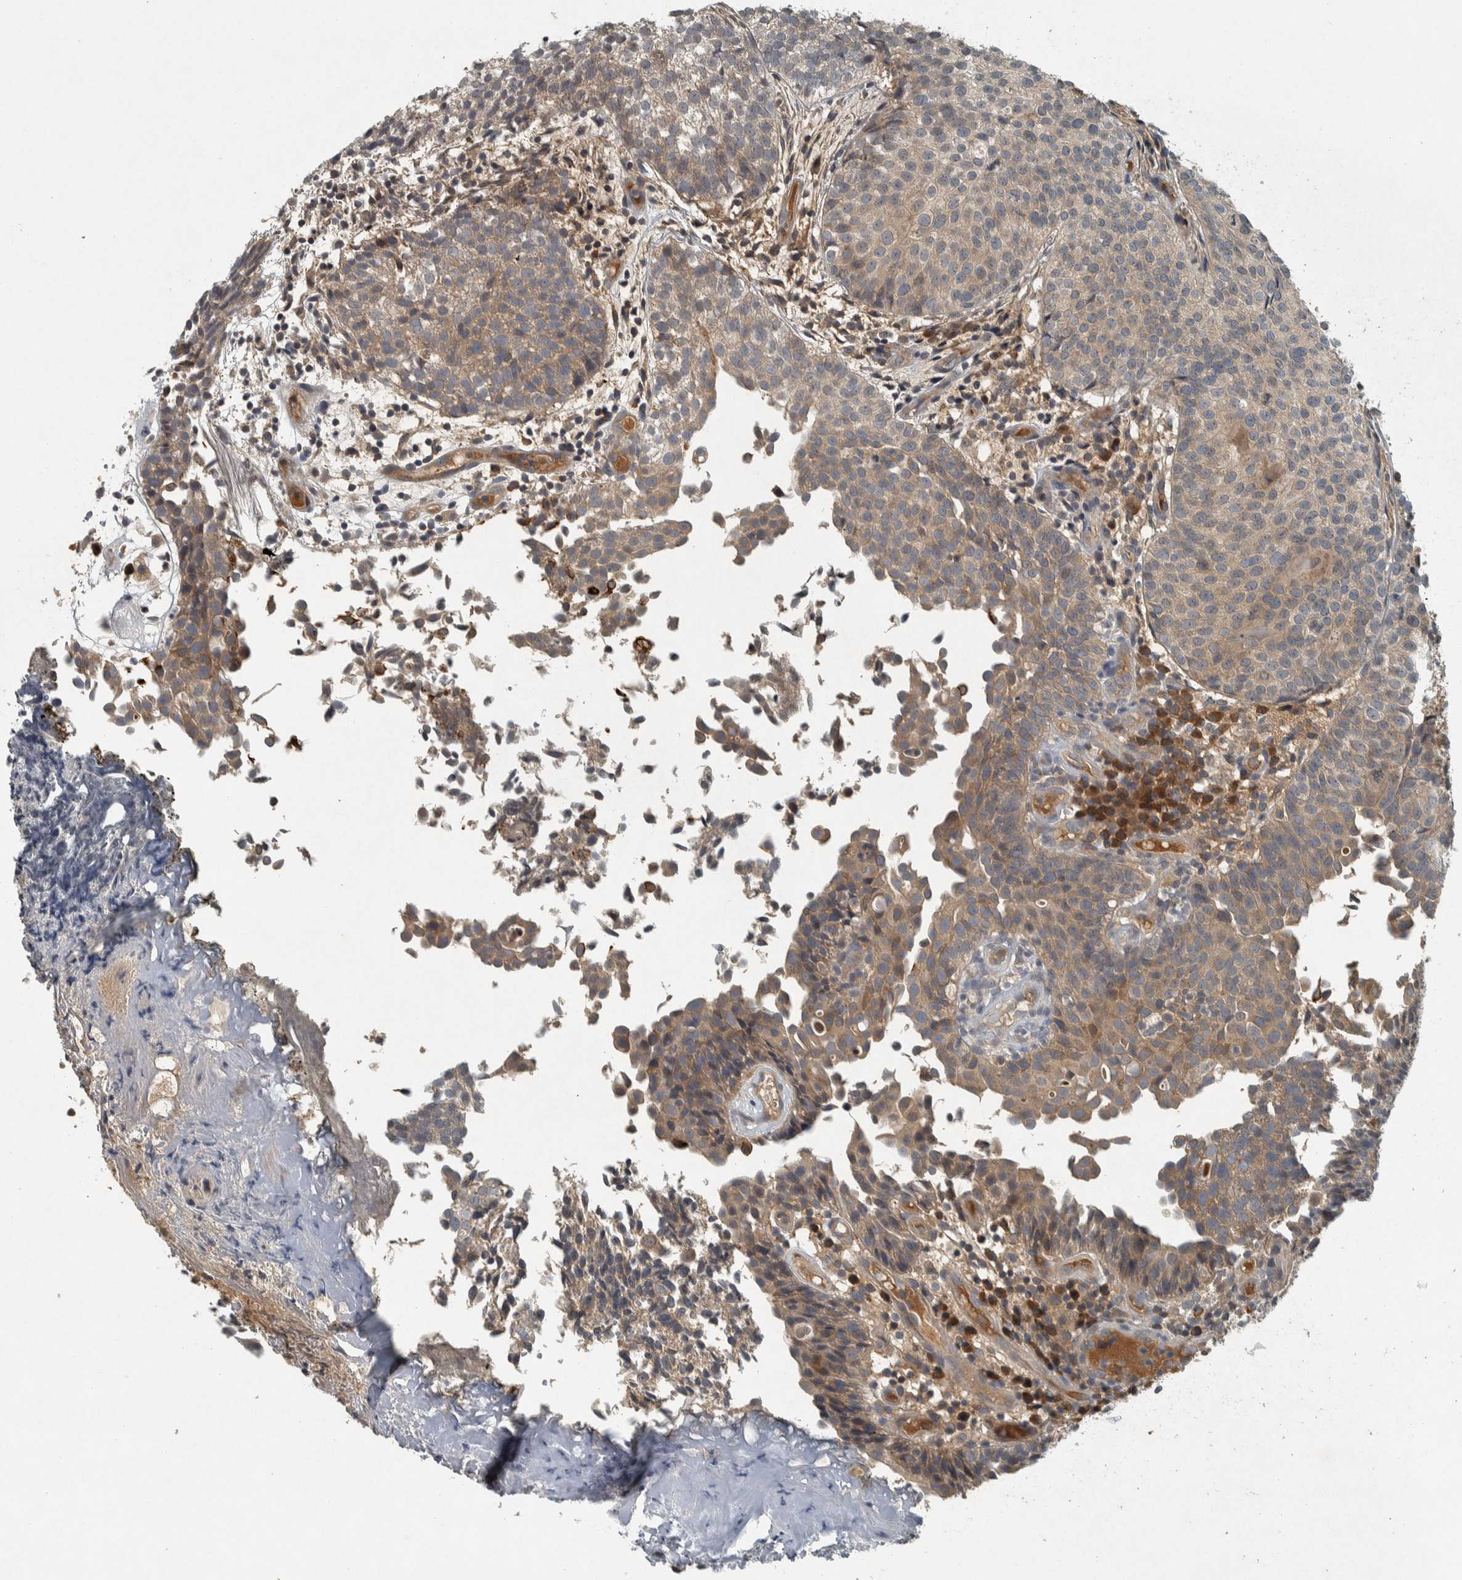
{"staining": {"intensity": "weak", "quantity": "25%-75%", "location": "cytoplasmic/membranous"}, "tissue": "urothelial cancer", "cell_type": "Tumor cells", "image_type": "cancer", "snomed": [{"axis": "morphology", "description": "Urothelial carcinoma, Low grade"}, {"axis": "topography", "description": "Urinary bladder"}], "caption": "Immunohistochemistry of urothelial carcinoma (low-grade) reveals low levels of weak cytoplasmic/membranous expression in about 25%-75% of tumor cells. (Stains: DAB (3,3'-diaminobenzidine) in brown, nuclei in blue, Microscopy: brightfield microscopy at high magnification).", "gene": "CLCN2", "patient": {"sex": "male", "age": 86}}